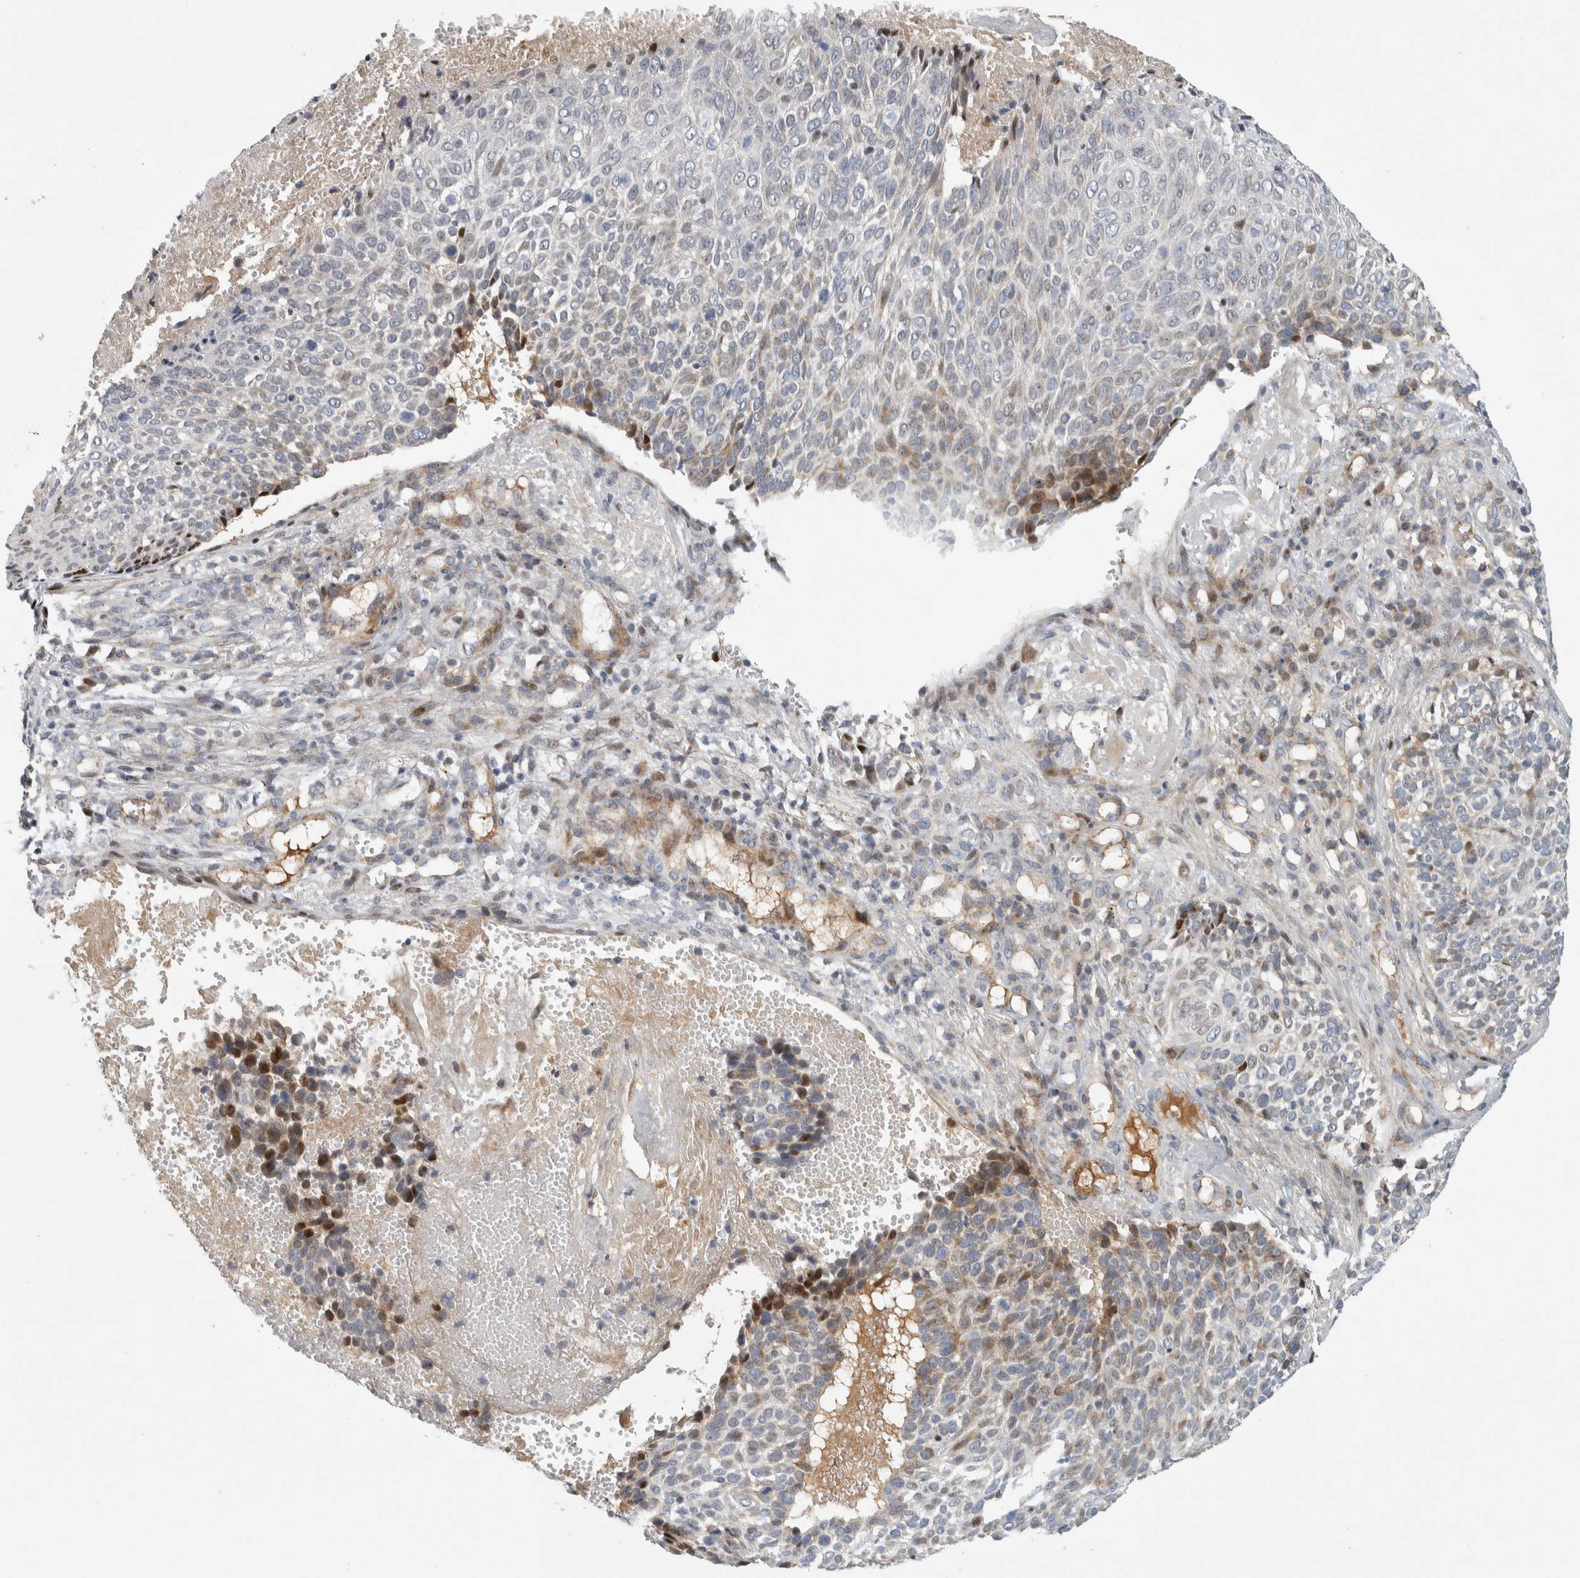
{"staining": {"intensity": "moderate", "quantity": "<25%", "location": "cytoplasmic/membranous,nuclear"}, "tissue": "cervical cancer", "cell_type": "Tumor cells", "image_type": "cancer", "snomed": [{"axis": "morphology", "description": "Squamous cell carcinoma, NOS"}, {"axis": "topography", "description": "Cervix"}], "caption": "Brown immunohistochemical staining in cervical cancer shows moderate cytoplasmic/membranous and nuclear expression in approximately <25% of tumor cells.", "gene": "RBM48", "patient": {"sex": "female", "age": 74}}